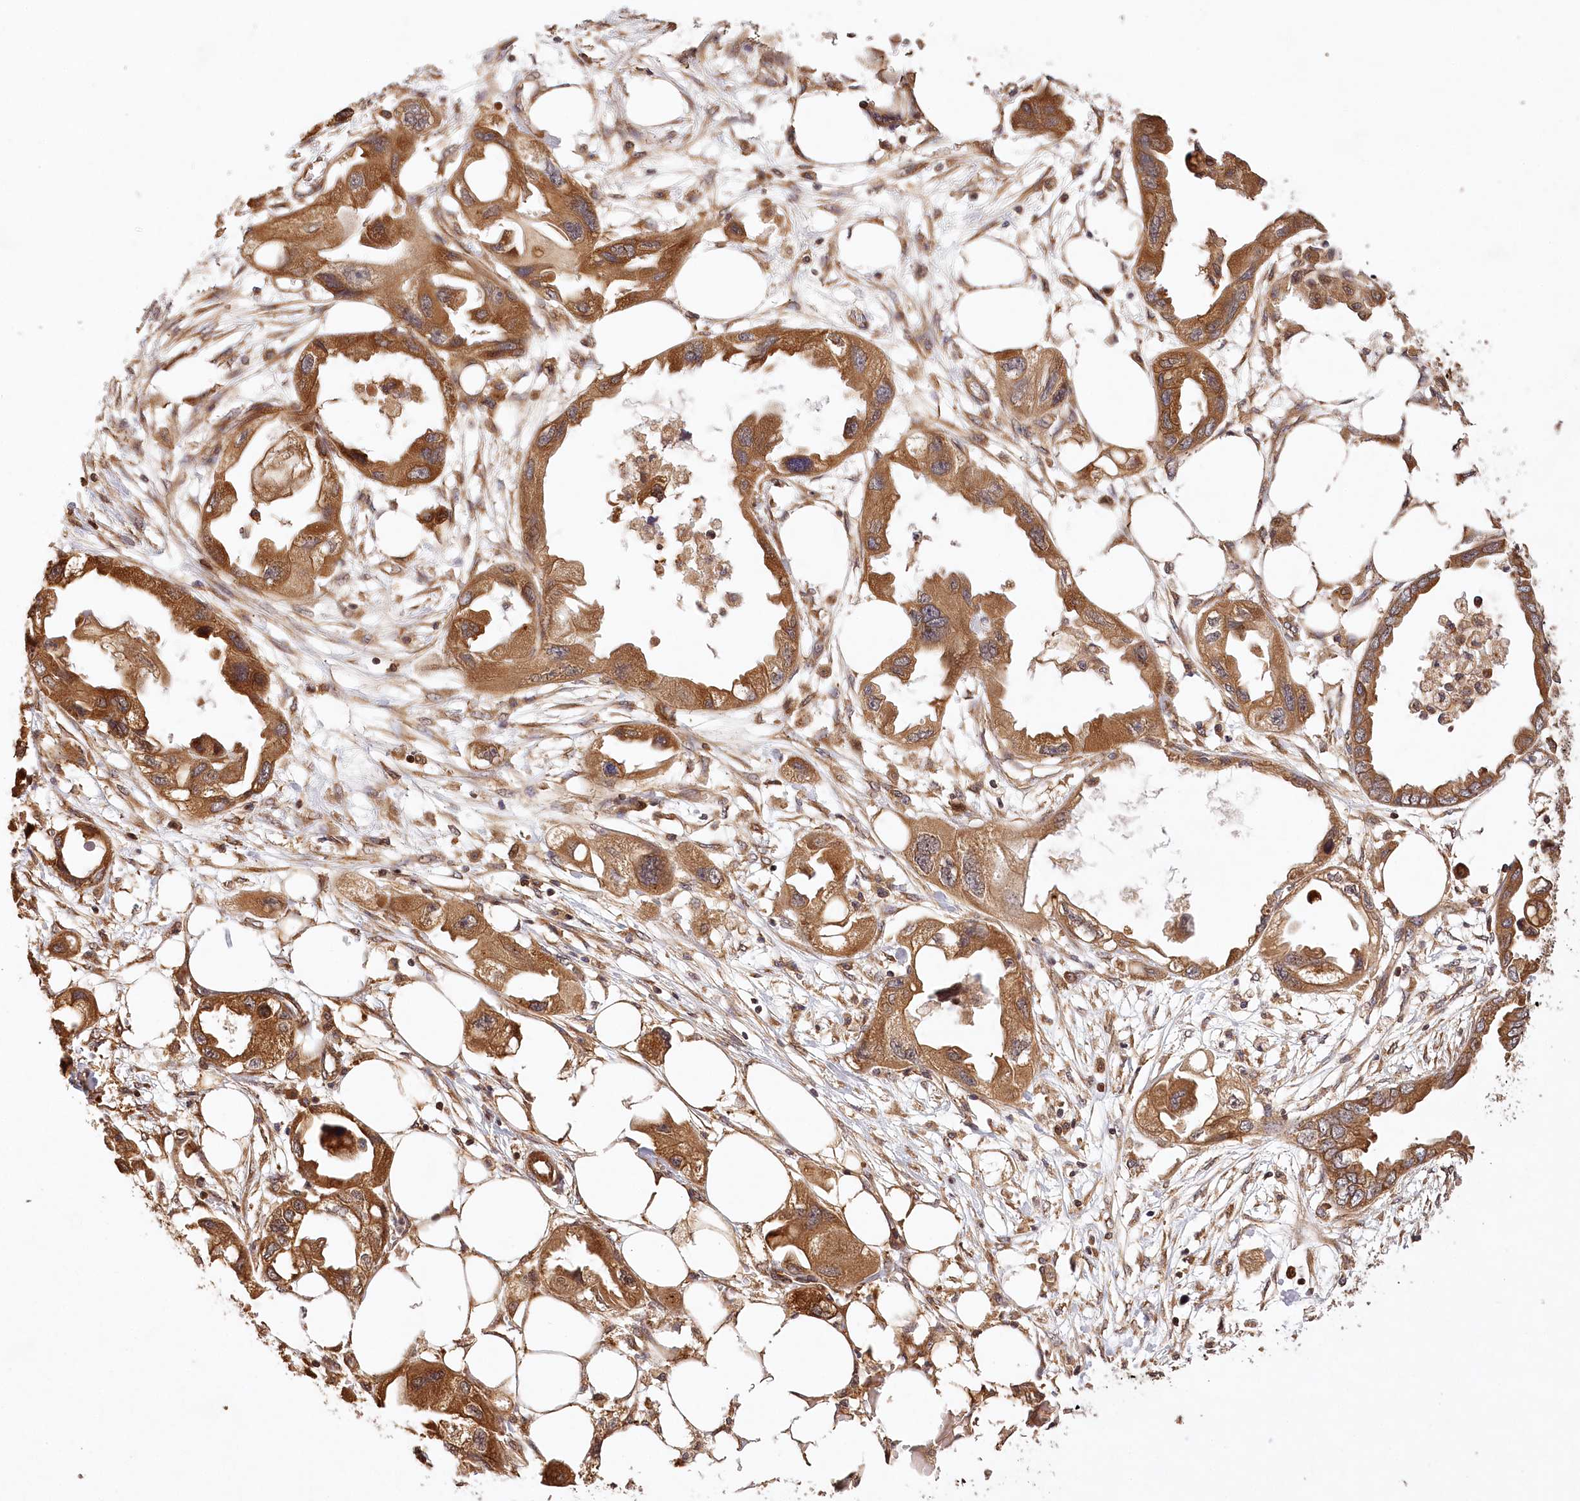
{"staining": {"intensity": "strong", "quantity": ">75%", "location": "cytoplasmic/membranous"}, "tissue": "endometrial cancer", "cell_type": "Tumor cells", "image_type": "cancer", "snomed": [{"axis": "morphology", "description": "Adenocarcinoma, NOS"}, {"axis": "morphology", "description": "Adenocarcinoma, metastatic, NOS"}, {"axis": "topography", "description": "Adipose tissue"}, {"axis": "topography", "description": "Endometrium"}], "caption": "Protein analysis of metastatic adenocarcinoma (endometrial) tissue exhibits strong cytoplasmic/membranous staining in approximately >75% of tumor cells.", "gene": "LSS", "patient": {"sex": "female", "age": 67}}